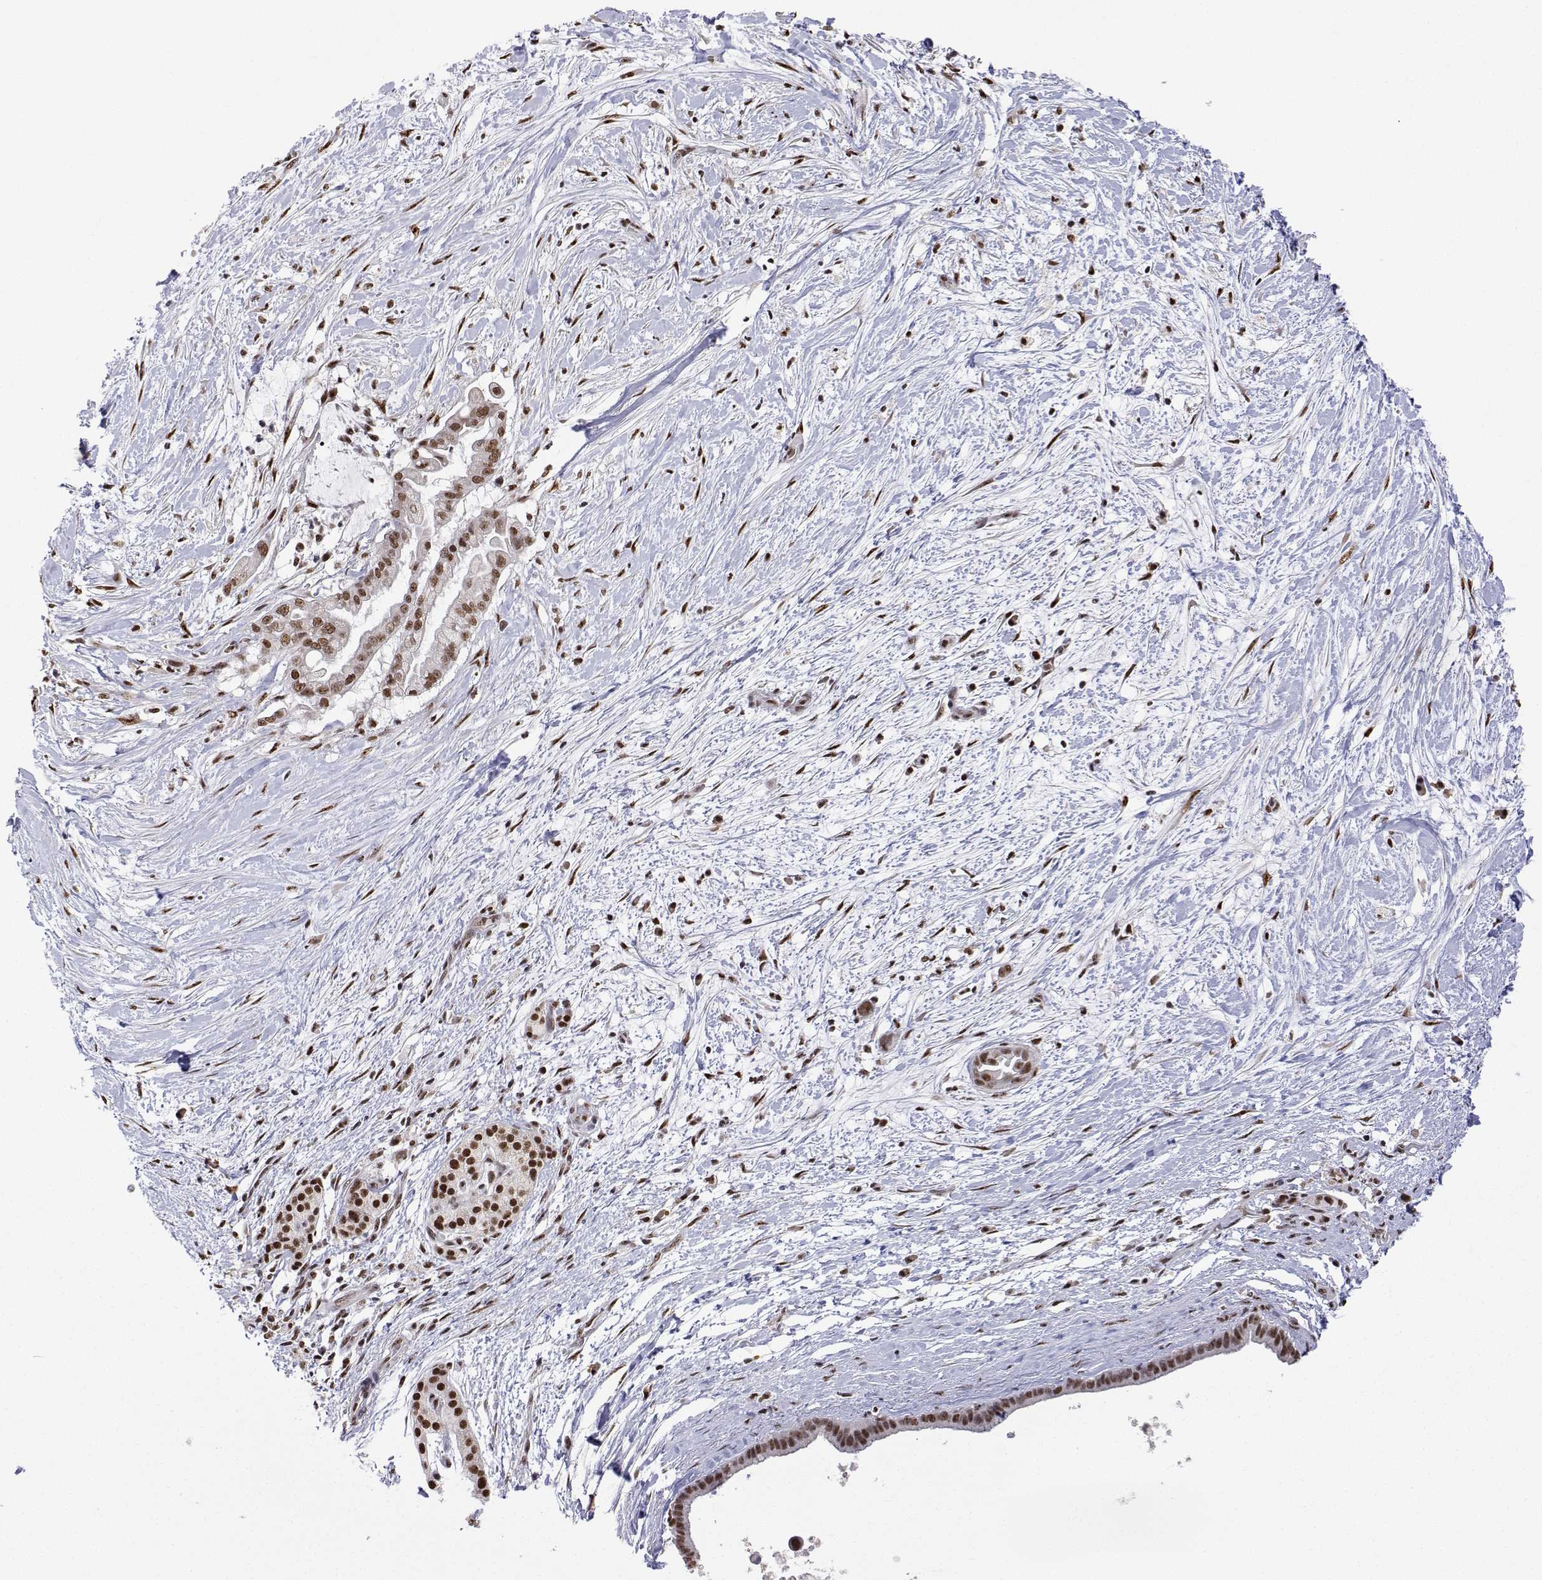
{"staining": {"intensity": "strong", "quantity": ">75%", "location": "nuclear"}, "tissue": "pancreatic cancer", "cell_type": "Tumor cells", "image_type": "cancer", "snomed": [{"axis": "morphology", "description": "Adenocarcinoma, NOS"}, {"axis": "topography", "description": "Pancreas"}], "caption": "Immunohistochemical staining of adenocarcinoma (pancreatic) shows strong nuclear protein staining in approximately >75% of tumor cells.", "gene": "ADAR", "patient": {"sex": "female", "age": 69}}